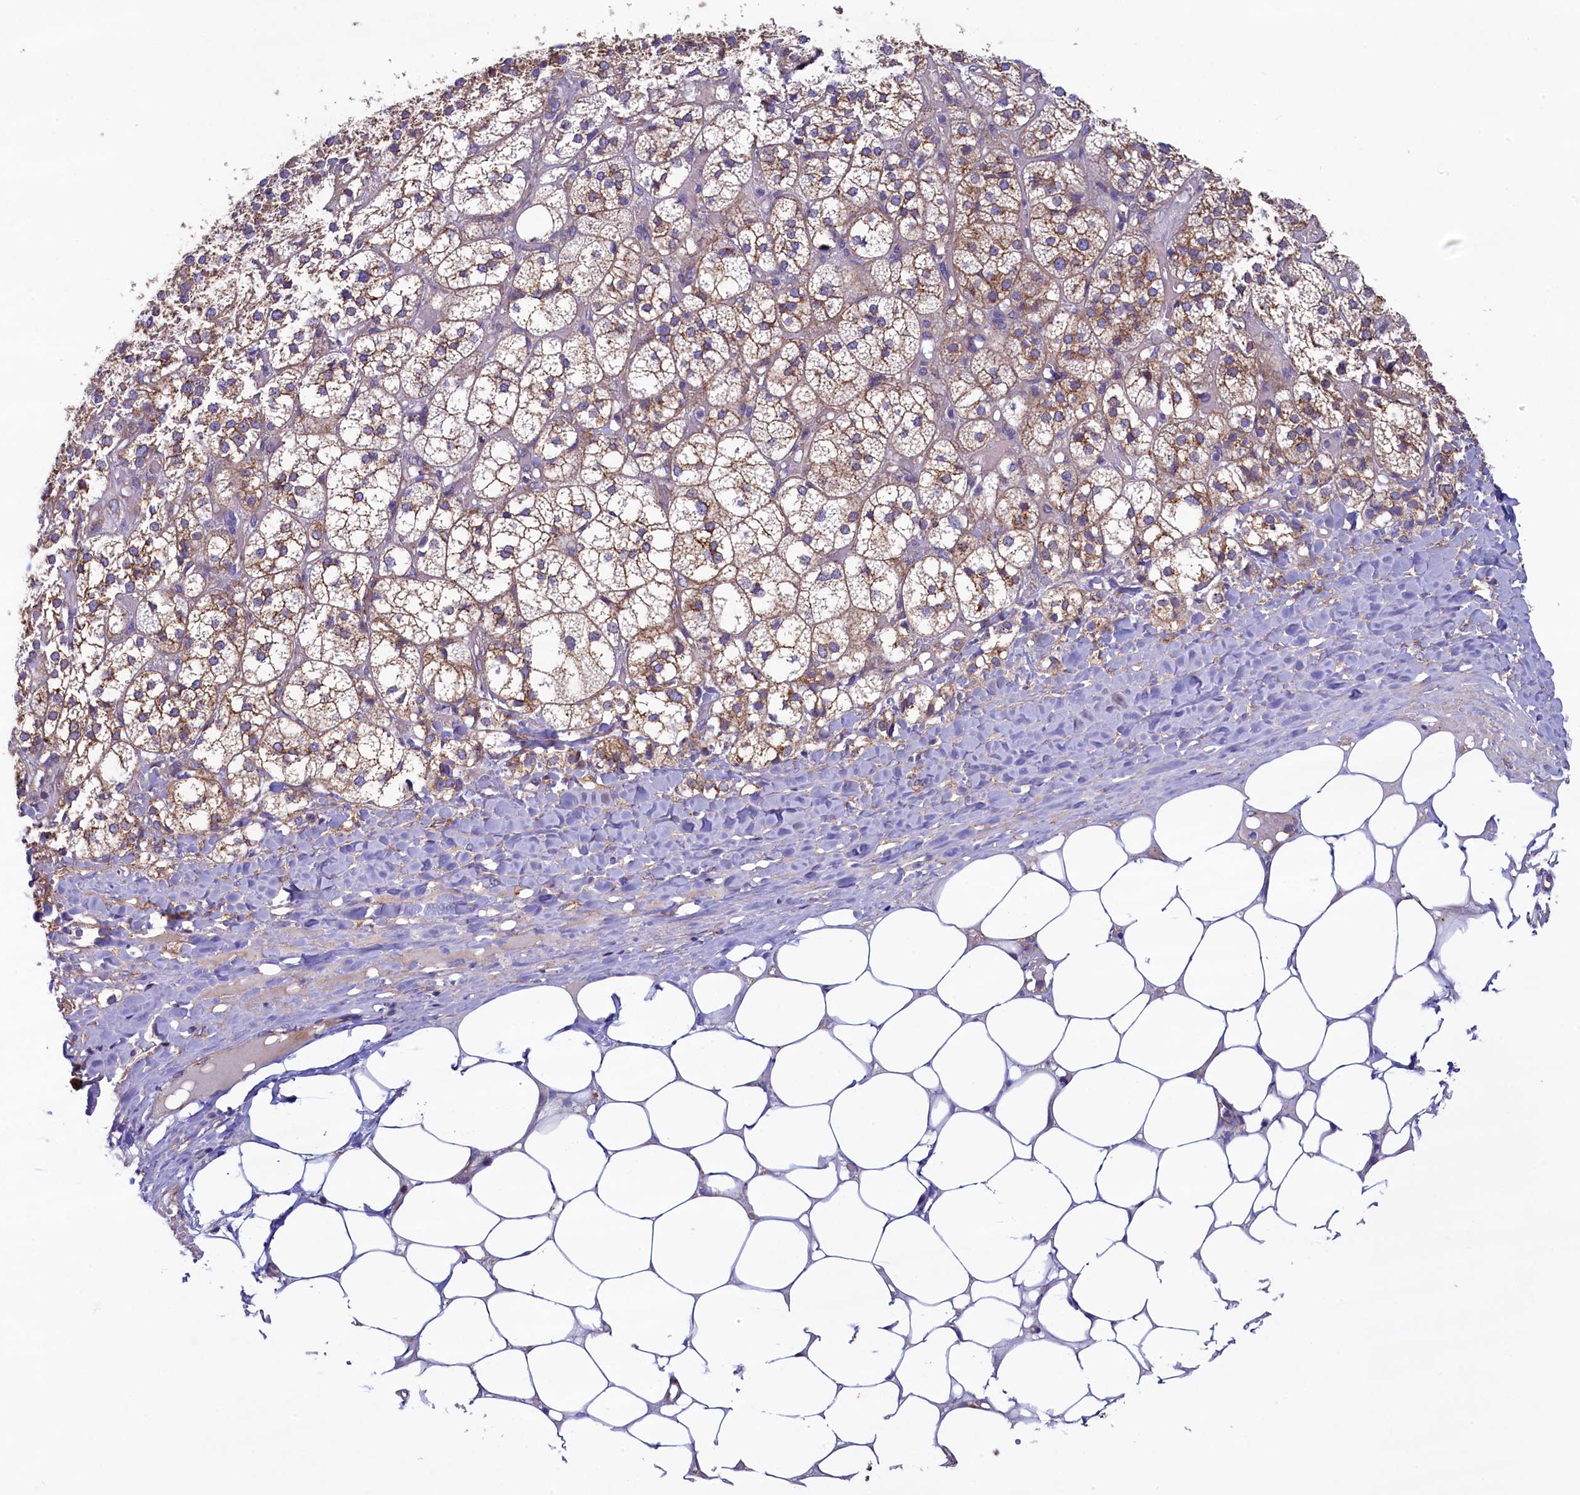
{"staining": {"intensity": "moderate", "quantity": ">75%", "location": "cytoplasmic/membranous"}, "tissue": "adrenal gland", "cell_type": "Glandular cells", "image_type": "normal", "snomed": [{"axis": "morphology", "description": "Normal tissue, NOS"}, {"axis": "topography", "description": "Adrenal gland"}], "caption": "Immunohistochemical staining of normal adrenal gland displays >75% levels of moderate cytoplasmic/membranous protein staining in about >75% of glandular cells.", "gene": "GPR21", "patient": {"sex": "female", "age": 61}}